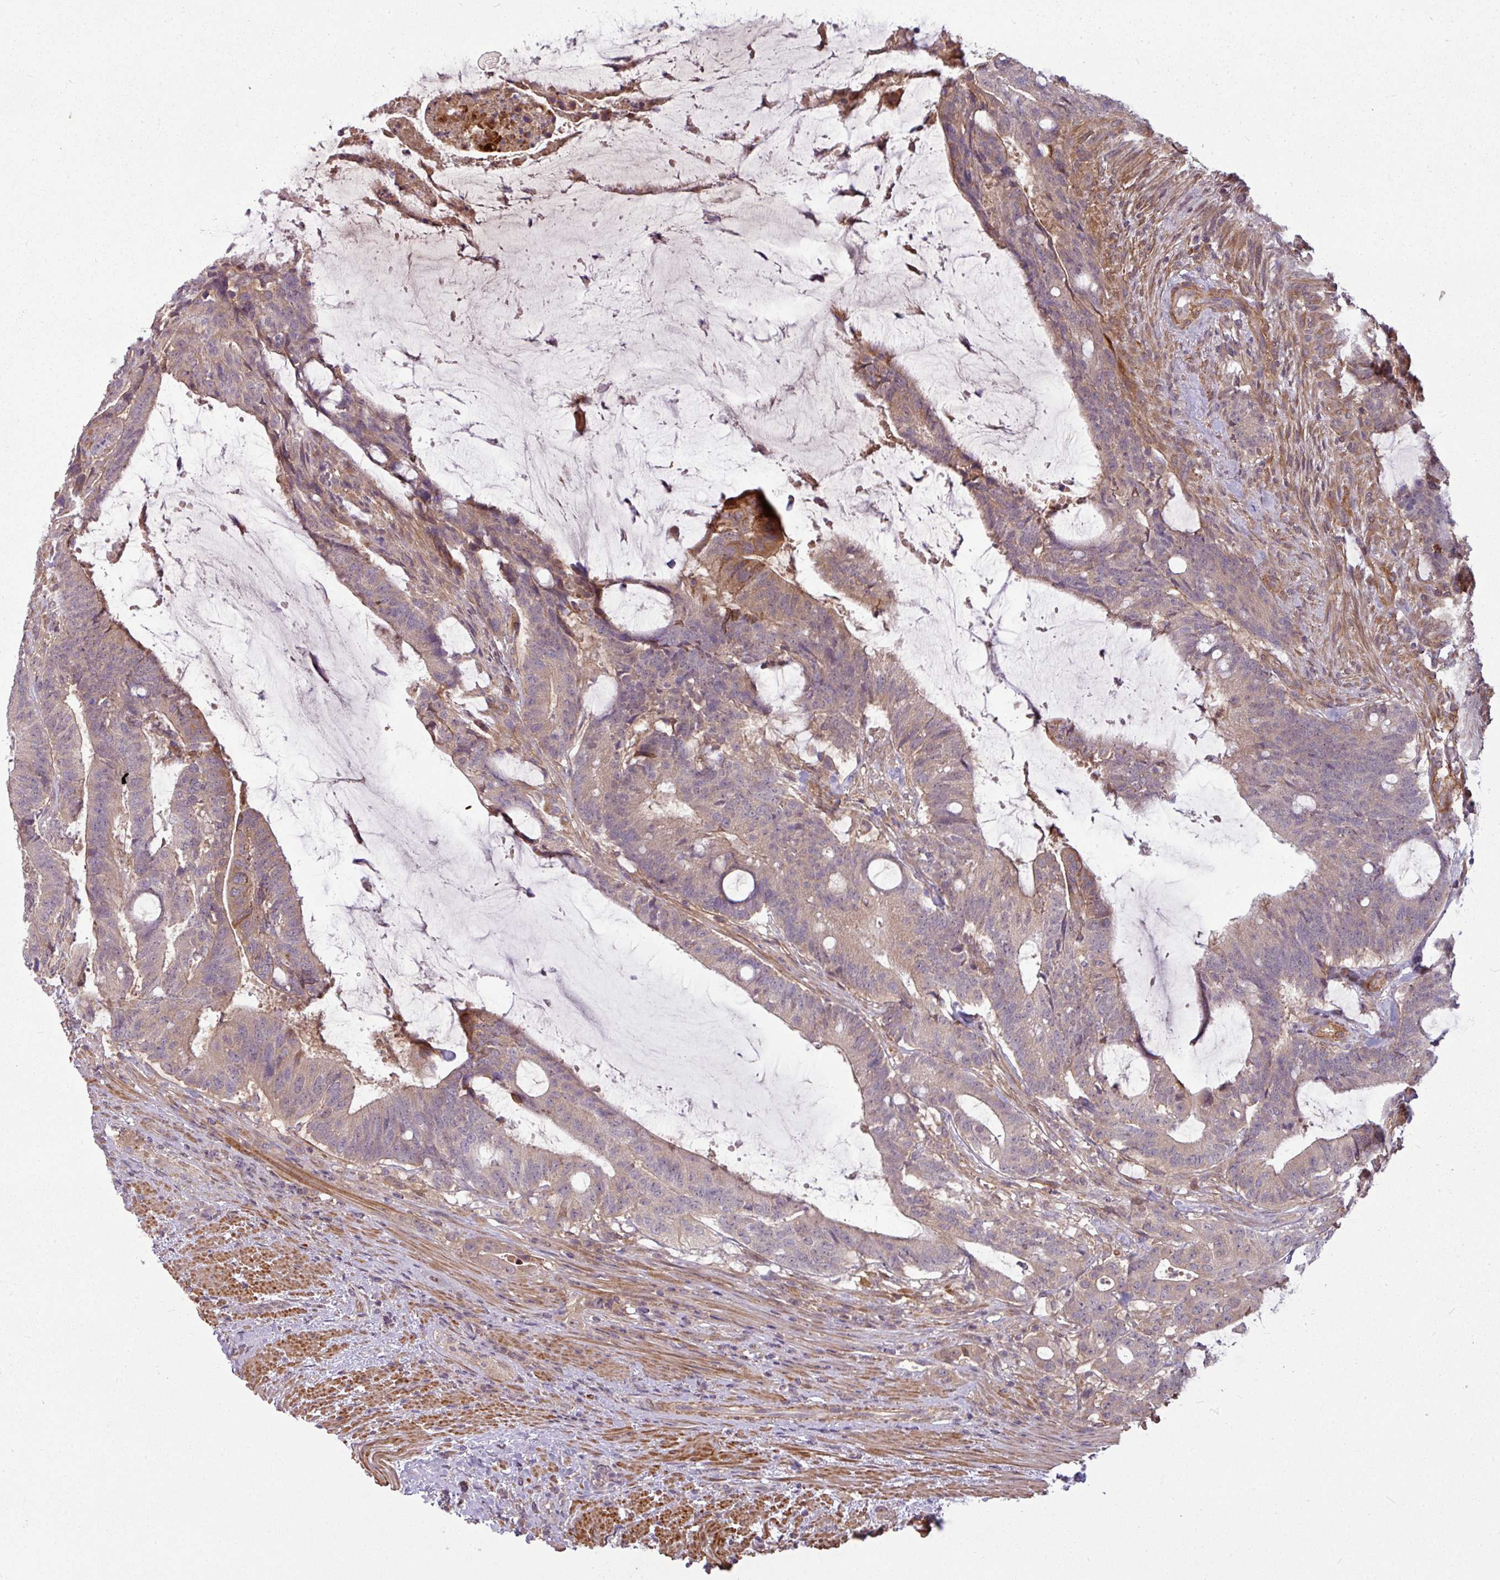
{"staining": {"intensity": "weak", "quantity": "25%-75%", "location": "cytoplasmic/membranous"}, "tissue": "colorectal cancer", "cell_type": "Tumor cells", "image_type": "cancer", "snomed": [{"axis": "morphology", "description": "Adenocarcinoma, NOS"}, {"axis": "topography", "description": "Colon"}], "caption": "Brown immunohistochemical staining in colorectal cancer shows weak cytoplasmic/membranous staining in approximately 25%-75% of tumor cells. The protein is stained brown, and the nuclei are stained in blue (DAB (3,3'-diaminobenzidine) IHC with brightfield microscopy, high magnification).", "gene": "ZNF35", "patient": {"sex": "female", "age": 43}}